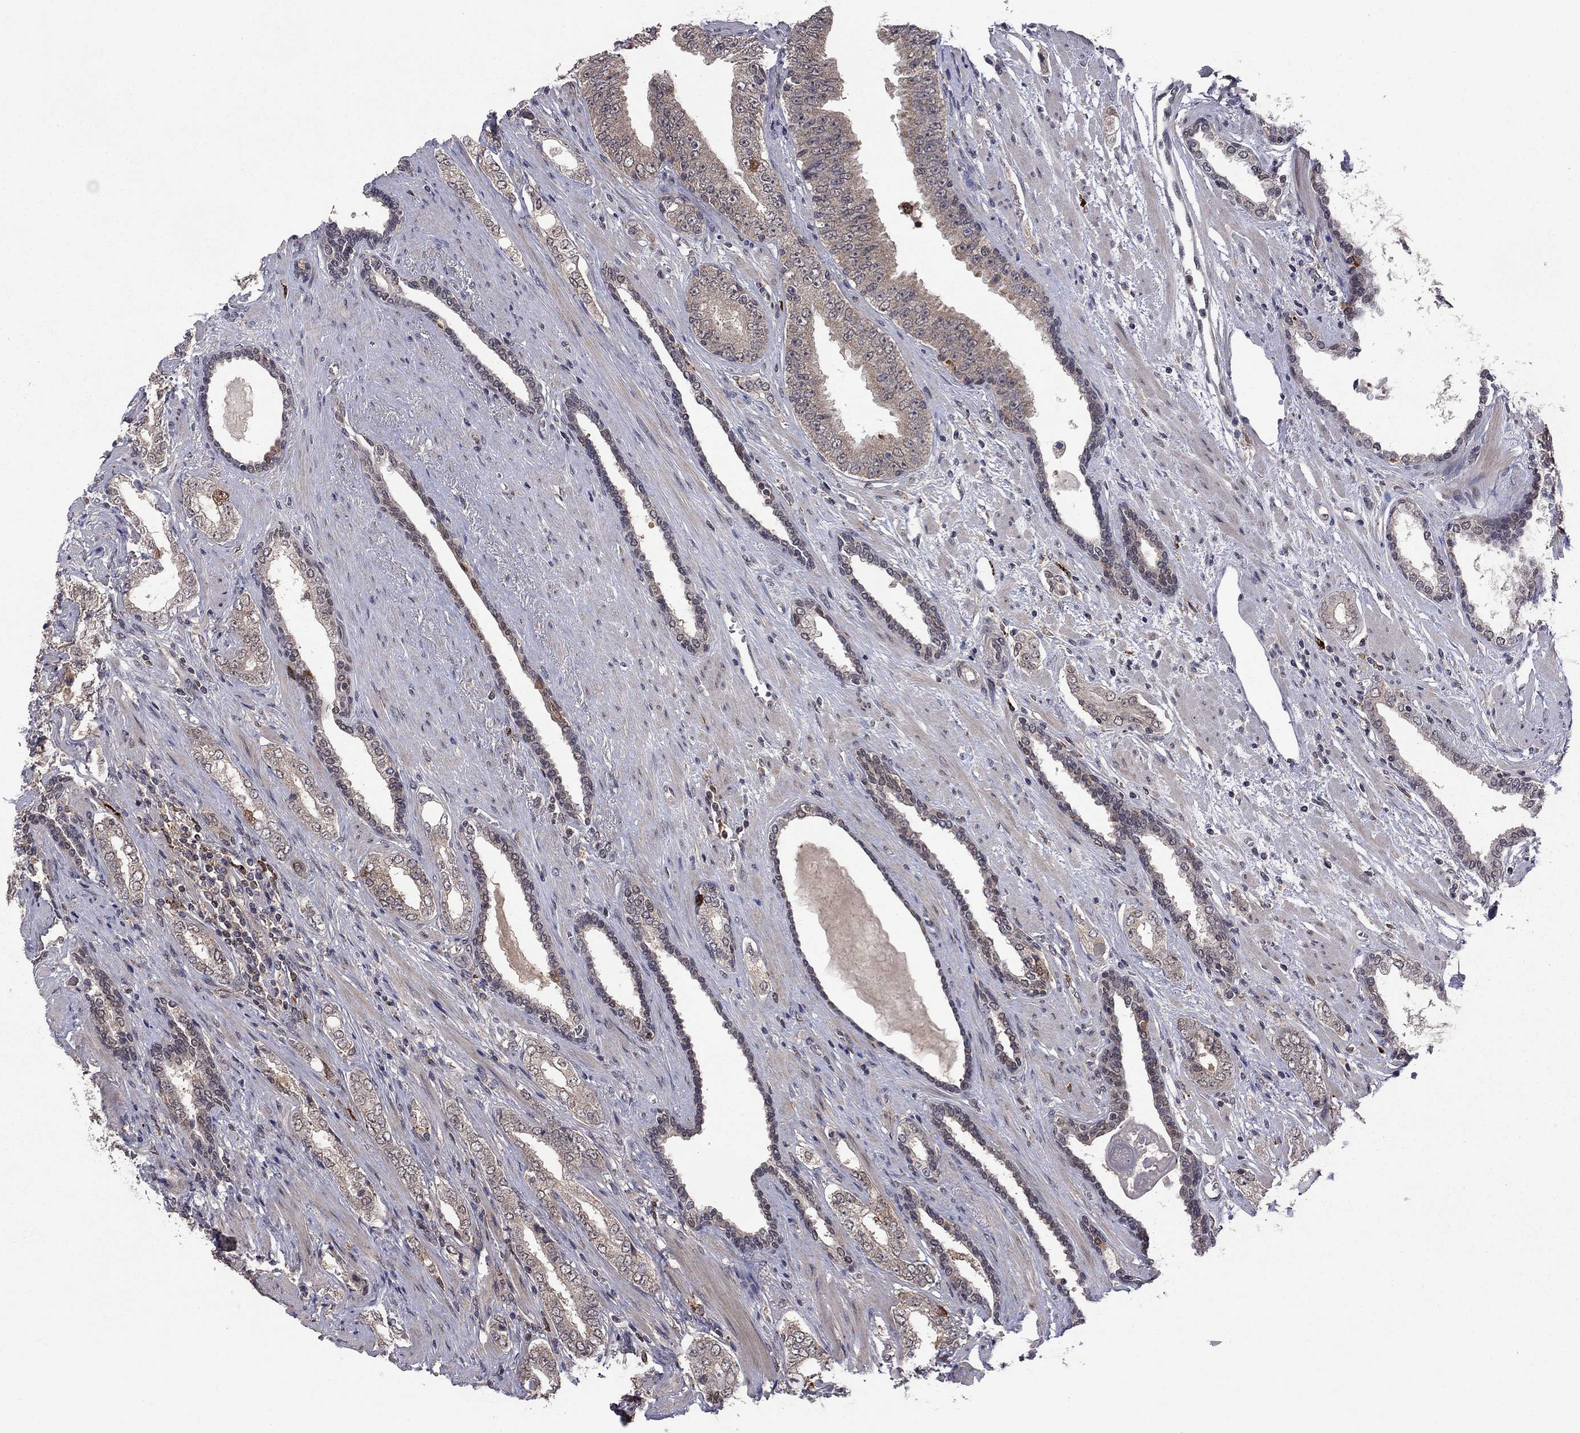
{"staining": {"intensity": "moderate", "quantity": "25%-75%", "location": "cytoplasmic/membranous"}, "tissue": "prostate cancer", "cell_type": "Tumor cells", "image_type": "cancer", "snomed": [{"axis": "morphology", "description": "Adenocarcinoma, Low grade"}, {"axis": "topography", "description": "Prostate and seminal vesicle, NOS"}], "caption": "This photomicrograph demonstrates adenocarcinoma (low-grade) (prostate) stained with immunohistochemistry (IHC) to label a protein in brown. The cytoplasmic/membranous of tumor cells show moderate positivity for the protein. Nuclei are counter-stained blue.", "gene": "GPAA1", "patient": {"sex": "male", "age": 61}}